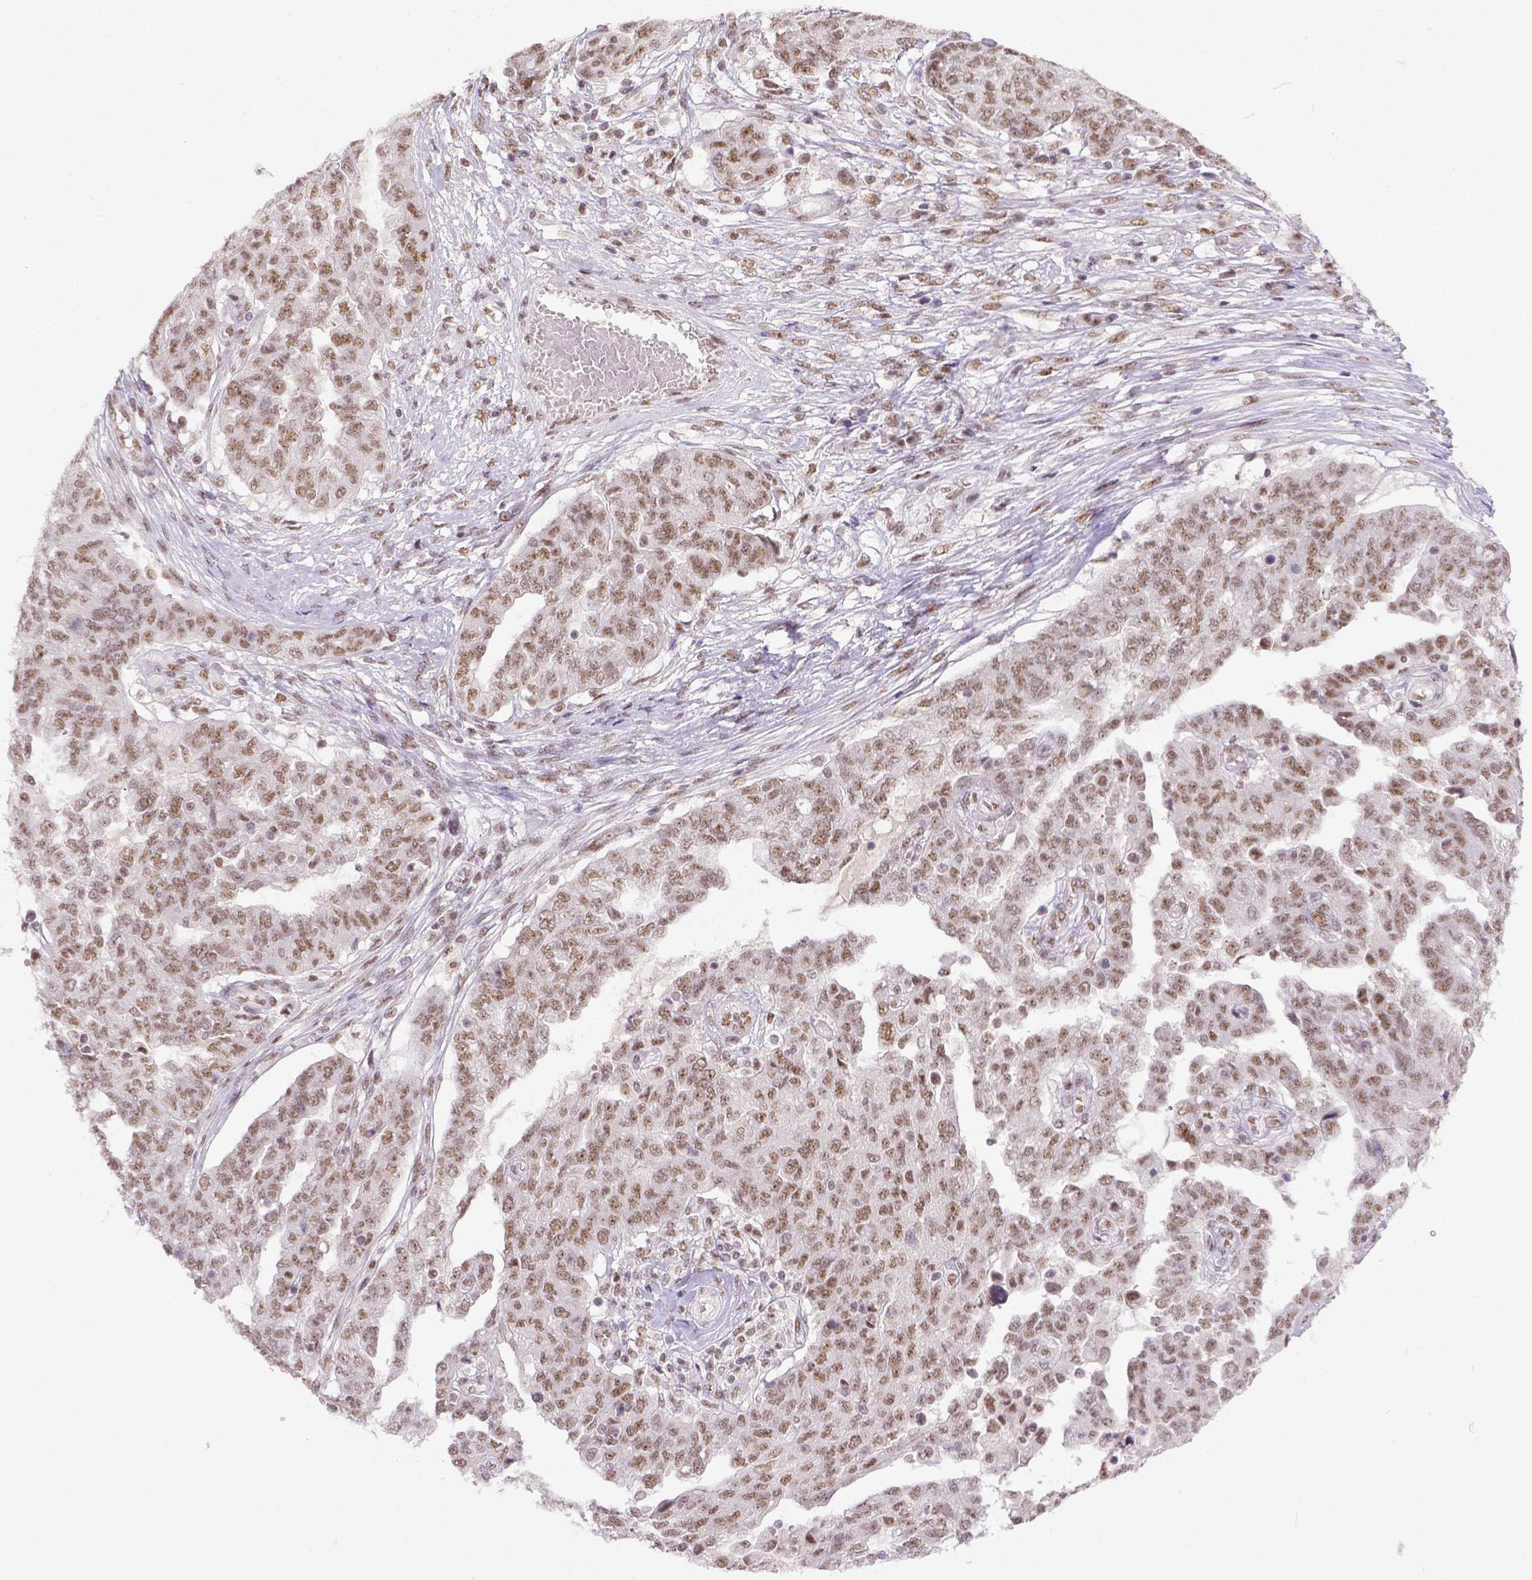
{"staining": {"intensity": "moderate", "quantity": ">75%", "location": "nuclear"}, "tissue": "ovarian cancer", "cell_type": "Tumor cells", "image_type": "cancer", "snomed": [{"axis": "morphology", "description": "Cystadenocarcinoma, serous, NOS"}, {"axis": "topography", "description": "Ovary"}], "caption": "Ovarian serous cystadenocarcinoma stained with a protein marker demonstrates moderate staining in tumor cells.", "gene": "ERCC1", "patient": {"sex": "female", "age": 67}}